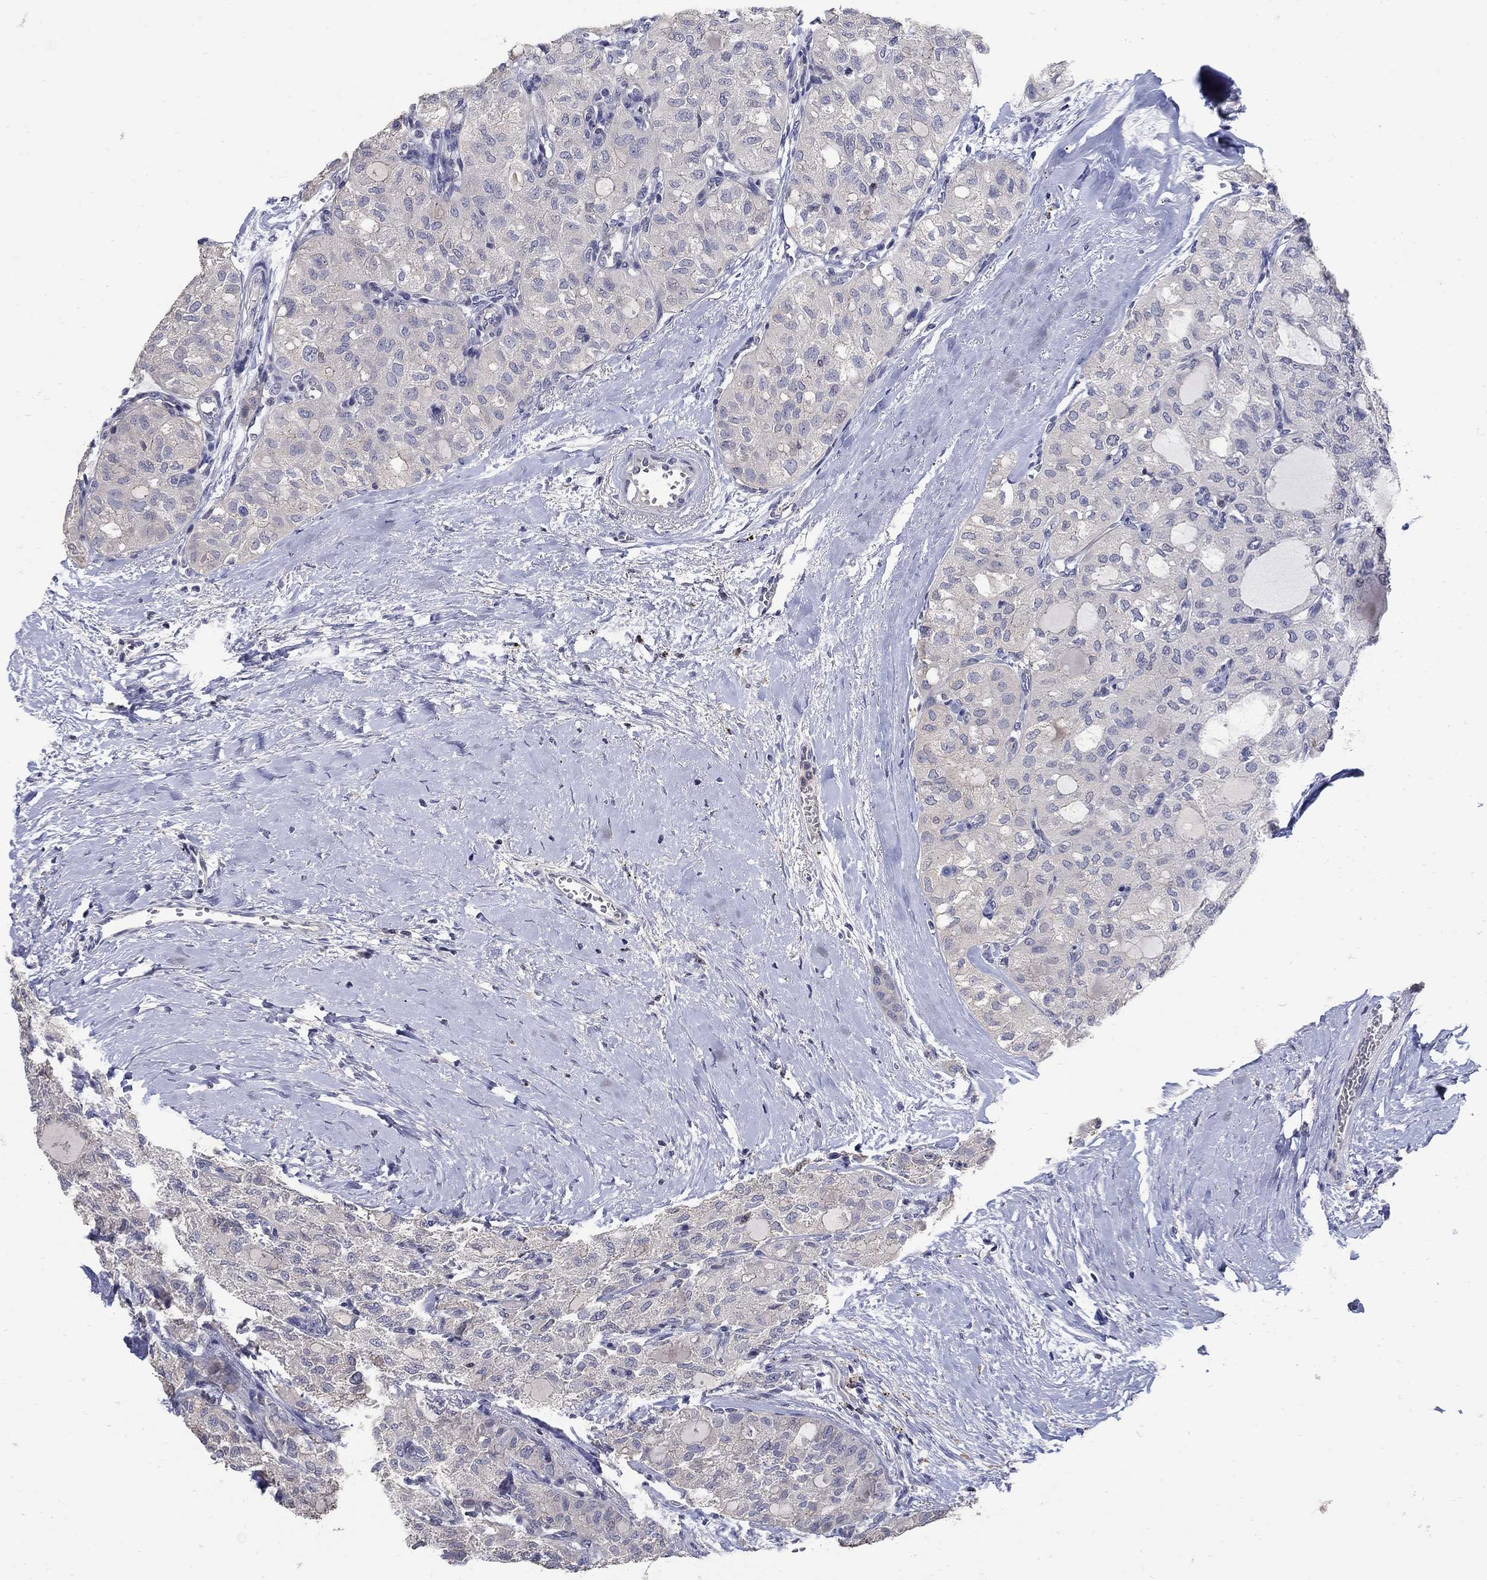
{"staining": {"intensity": "negative", "quantity": "none", "location": "none"}, "tissue": "thyroid cancer", "cell_type": "Tumor cells", "image_type": "cancer", "snomed": [{"axis": "morphology", "description": "Follicular adenoma carcinoma, NOS"}, {"axis": "topography", "description": "Thyroid gland"}], "caption": "A high-resolution photomicrograph shows immunohistochemistry (IHC) staining of thyroid follicular adenoma carcinoma, which shows no significant staining in tumor cells.", "gene": "CETN1", "patient": {"sex": "male", "age": 75}}